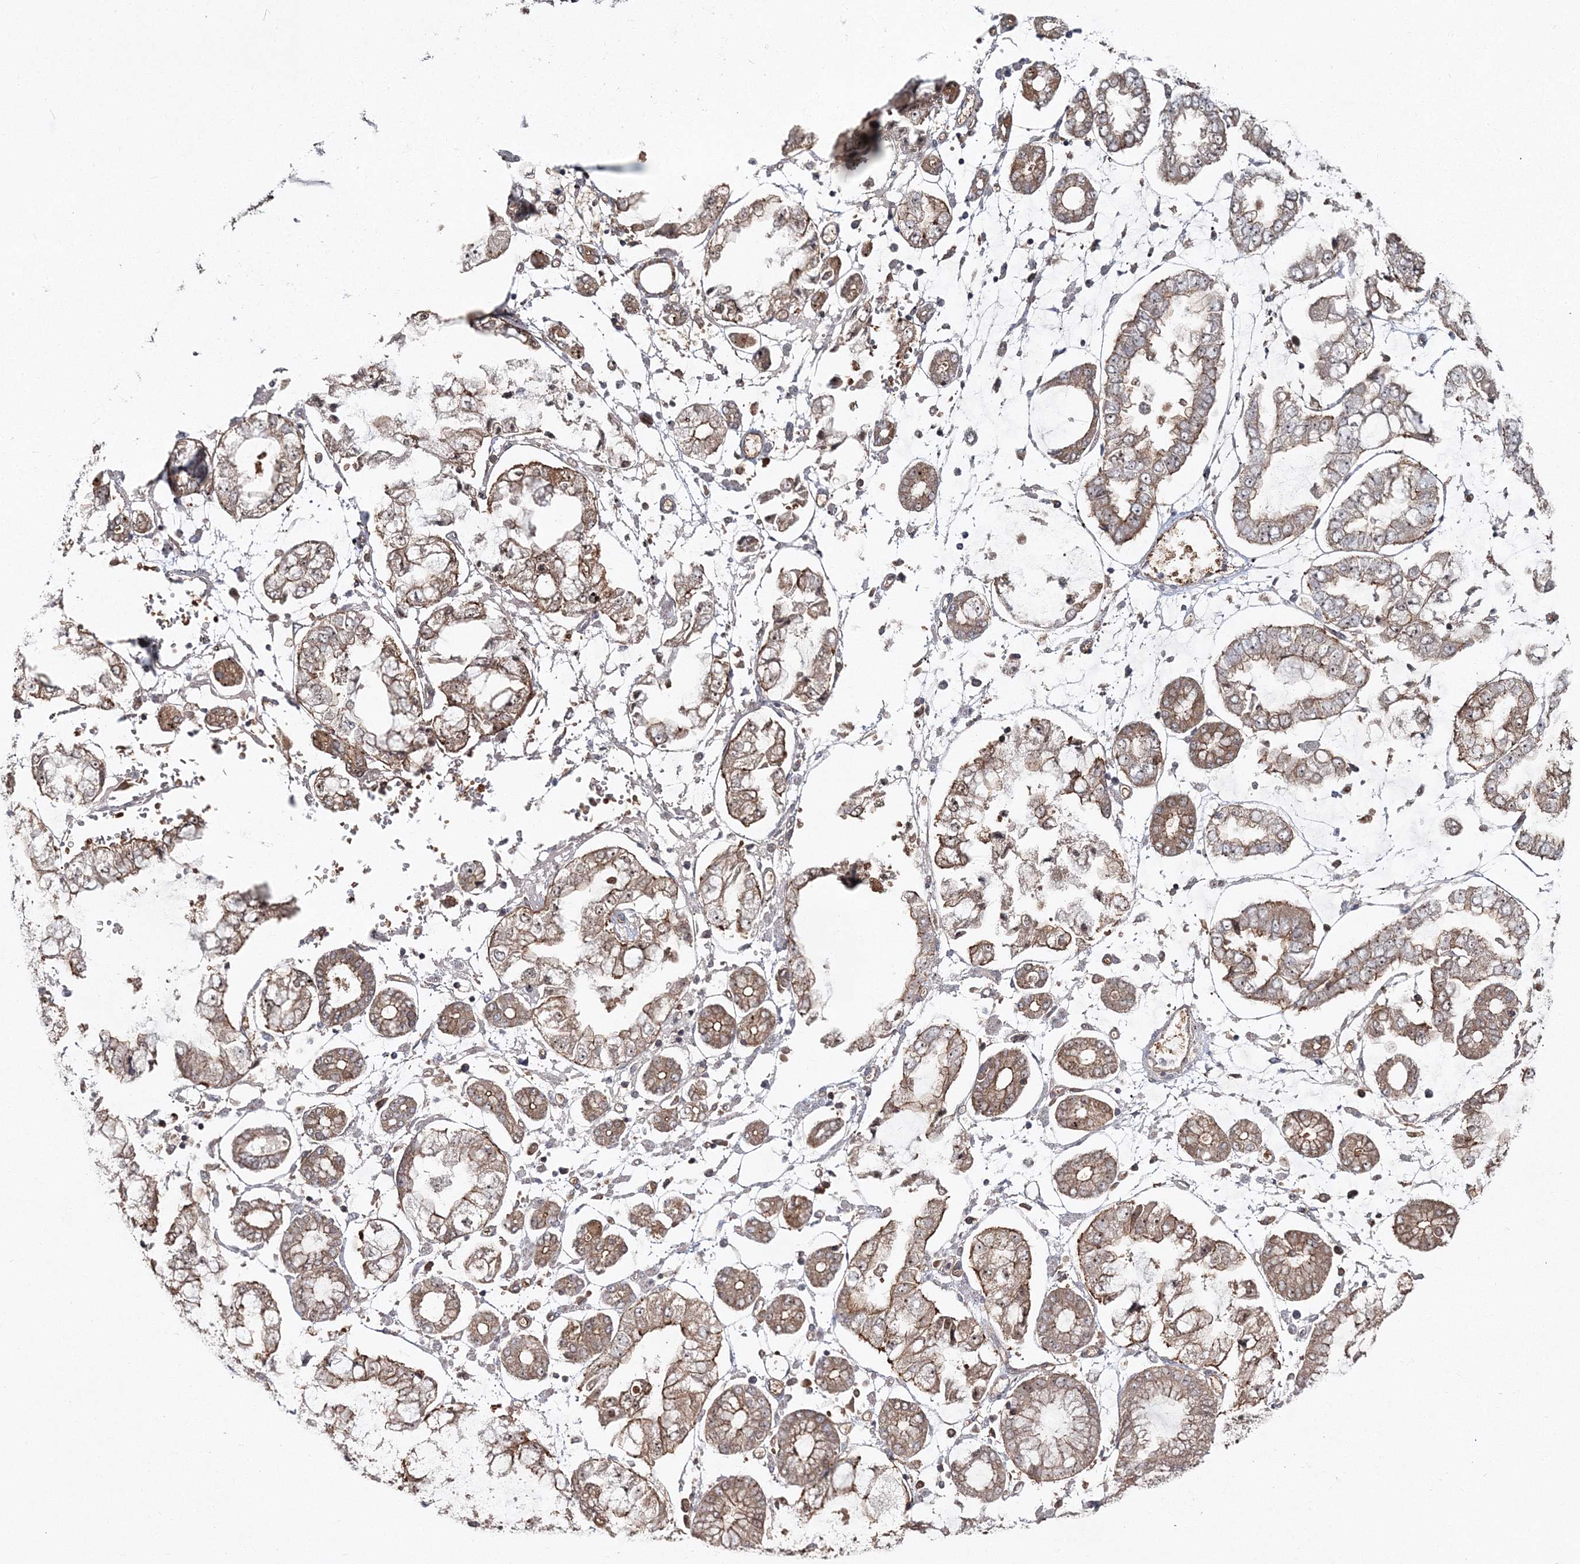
{"staining": {"intensity": "weak", "quantity": ">75%", "location": "cytoplasmic/membranous"}, "tissue": "stomach cancer", "cell_type": "Tumor cells", "image_type": "cancer", "snomed": [{"axis": "morphology", "description": "Adenocarcinoma, NOS"}, {"axis": "topography", "description": "Stomach"}], "caption": "Stomach cancer stained with DAB IHC displays low levels of weak cytoplasmic/membranous staining in approximately >75% of tumor cells.", "gene": "PCBD2", "patient": {"sex": "male", "age": 76}}